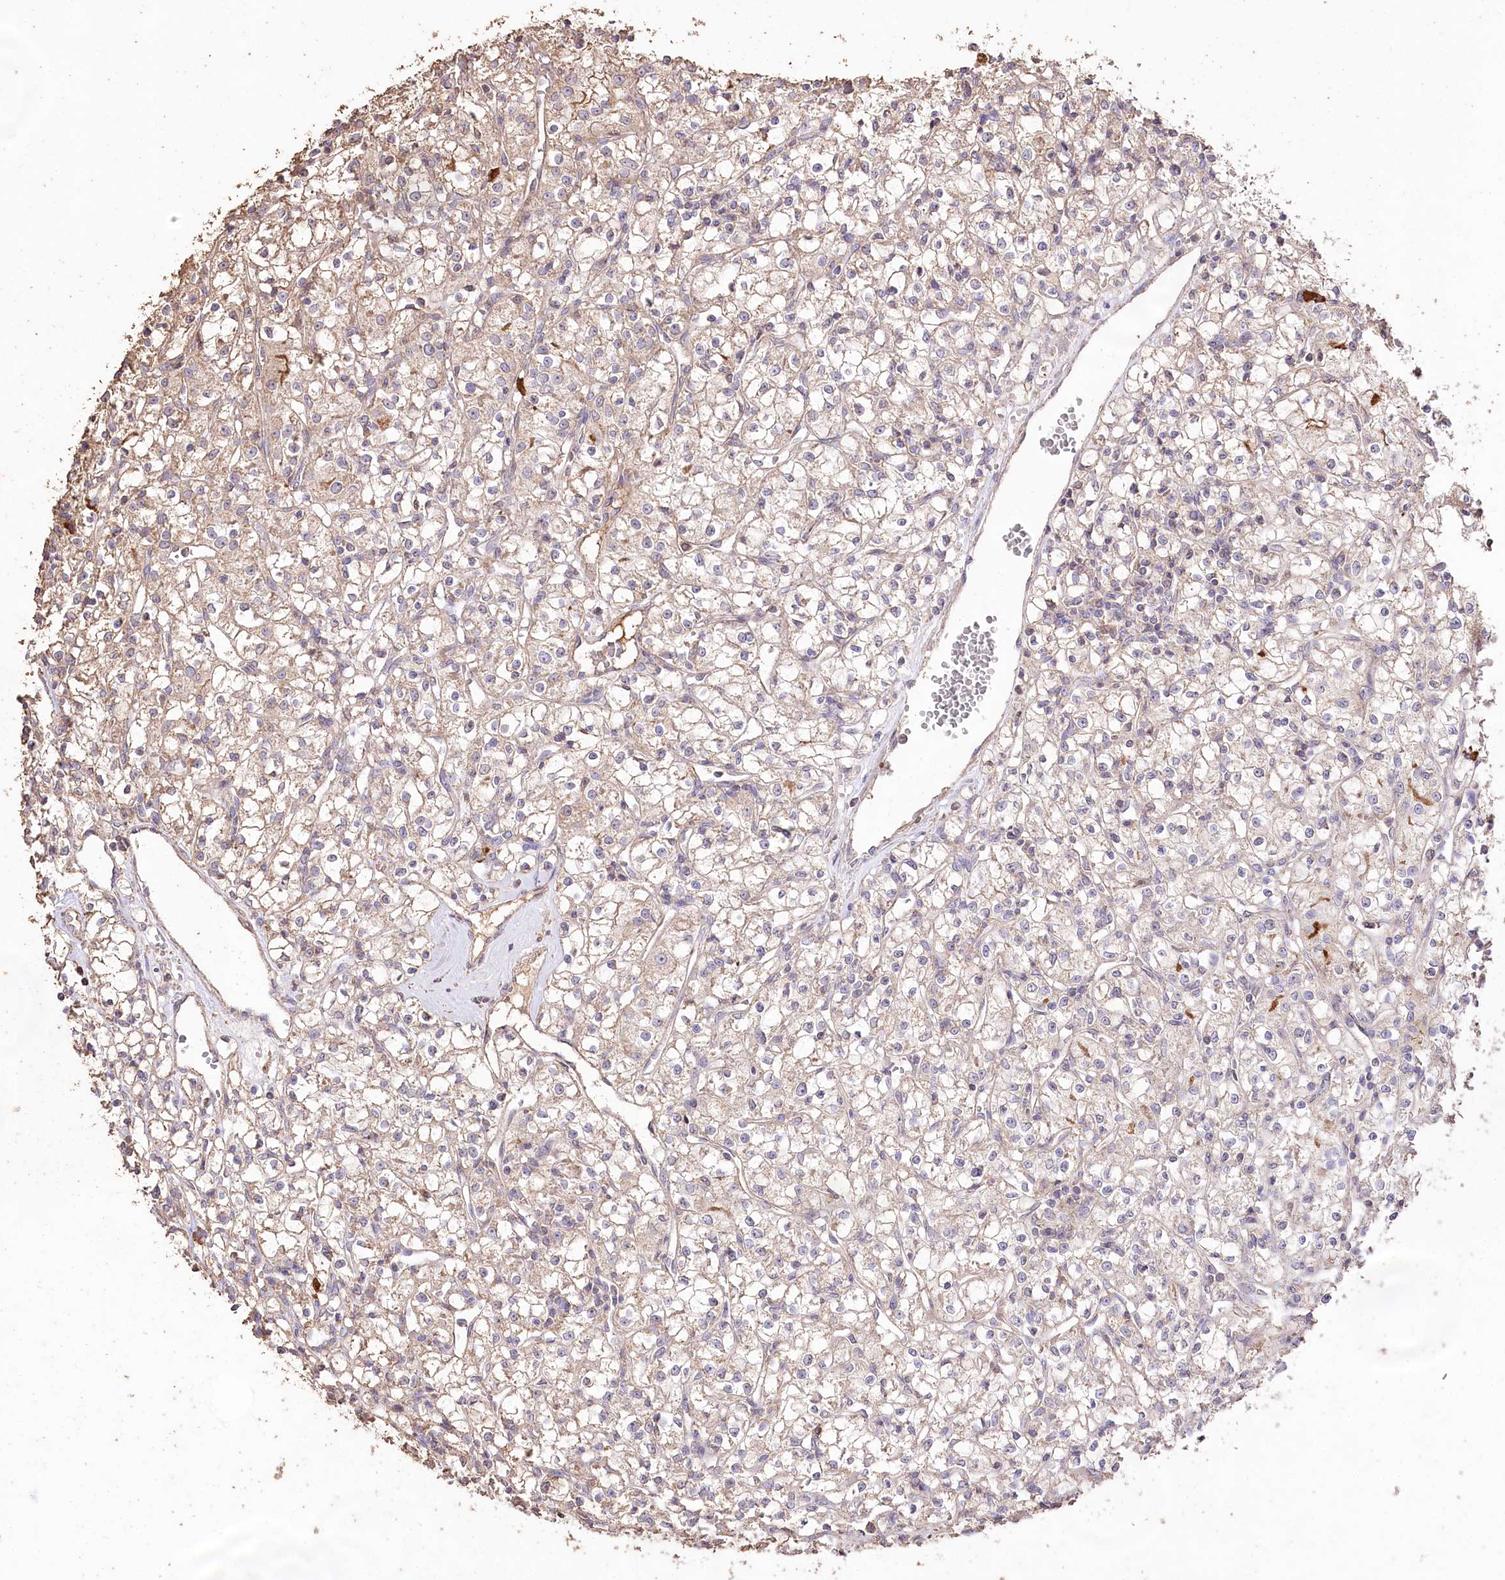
{"staining": {"intensity": "weak", "quantity": "25%-75%", "location": "cytoplasmic/membranous"}, "tissue": "renal cancer", "cell_type": "Tumor cells", "image_type": "cancer", "snomed": [{"axis": "morphology", "description": "Adenocarcinoma, NOS"}, {"axis": "topography", "description": "Kidney"}], "caption": "Immunohistochemistry (DAB (3,3'-diaminobenzidine)) staining of human adenocarcinoma (renal) displays weak cytoplasmic/membranous protein positivity in about 25%-75% of tumor cells.", "gene": "IREB2", "patient": {"sex": "female", "age": 59}}